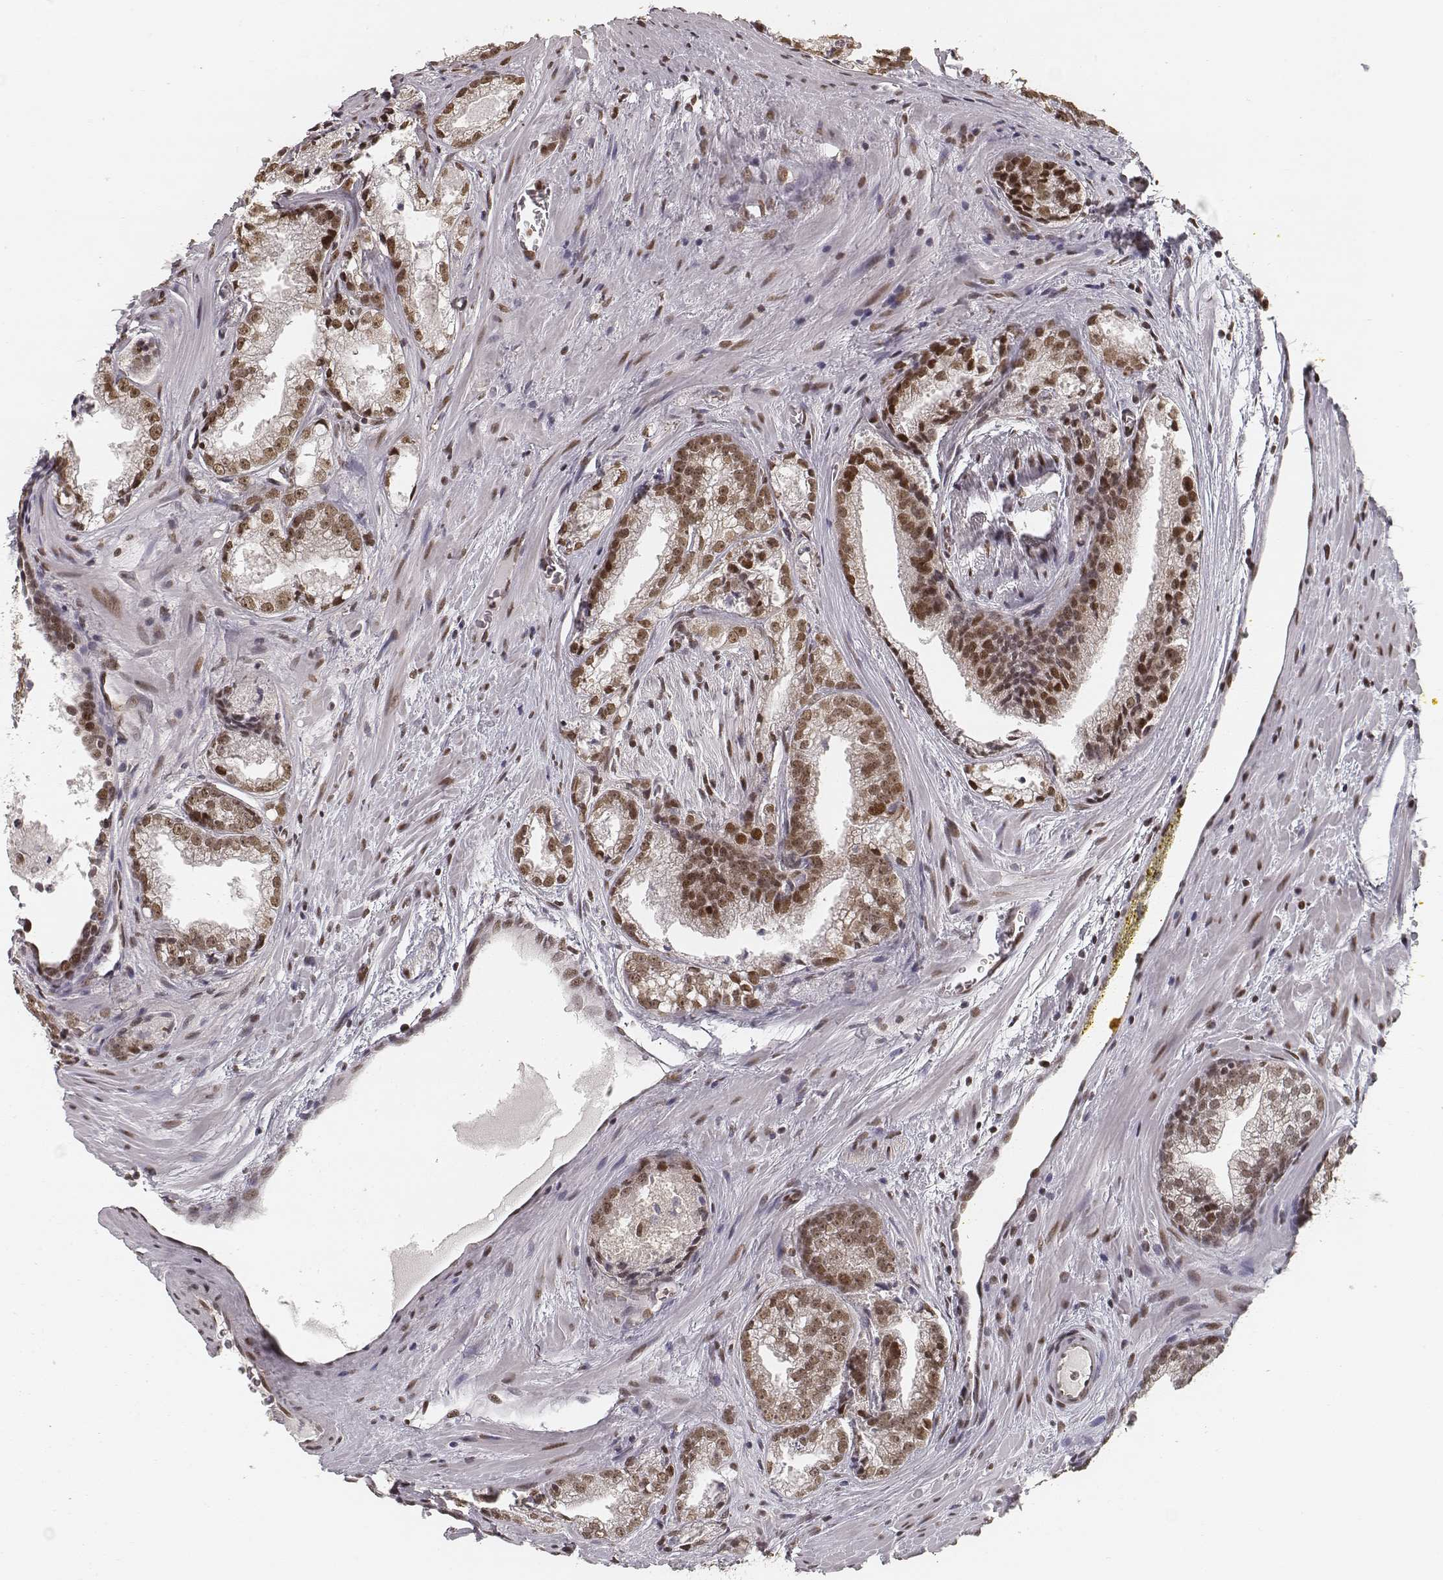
{"staining": {"intensity": "moderate", "quantity": "<25%", "location": "nuclear"}, "tissue": "prostate cancer", "cell_type": "Tumor cells", "image_type": "cancer", "snomed": [{"axis": "morphology", "description": "Adenocarcinoma, NOS"}, {"axis": "morphology", "description": "Adenocarcinoma, High grade"}, {"axis": "topography", "description": "Prostate"}], "caption": "Immunohistochemistry photomicrograph of neoplastic tissue: human prostate high-grade adenocarcinoma stained using IHC reveals low levels of moderate protein expression localized specifically in the nuclear of tumor cells, appearing as a nuclear brown color.", "gene": "HMGA2", "patient": {"sex": "male", "age": 70}}